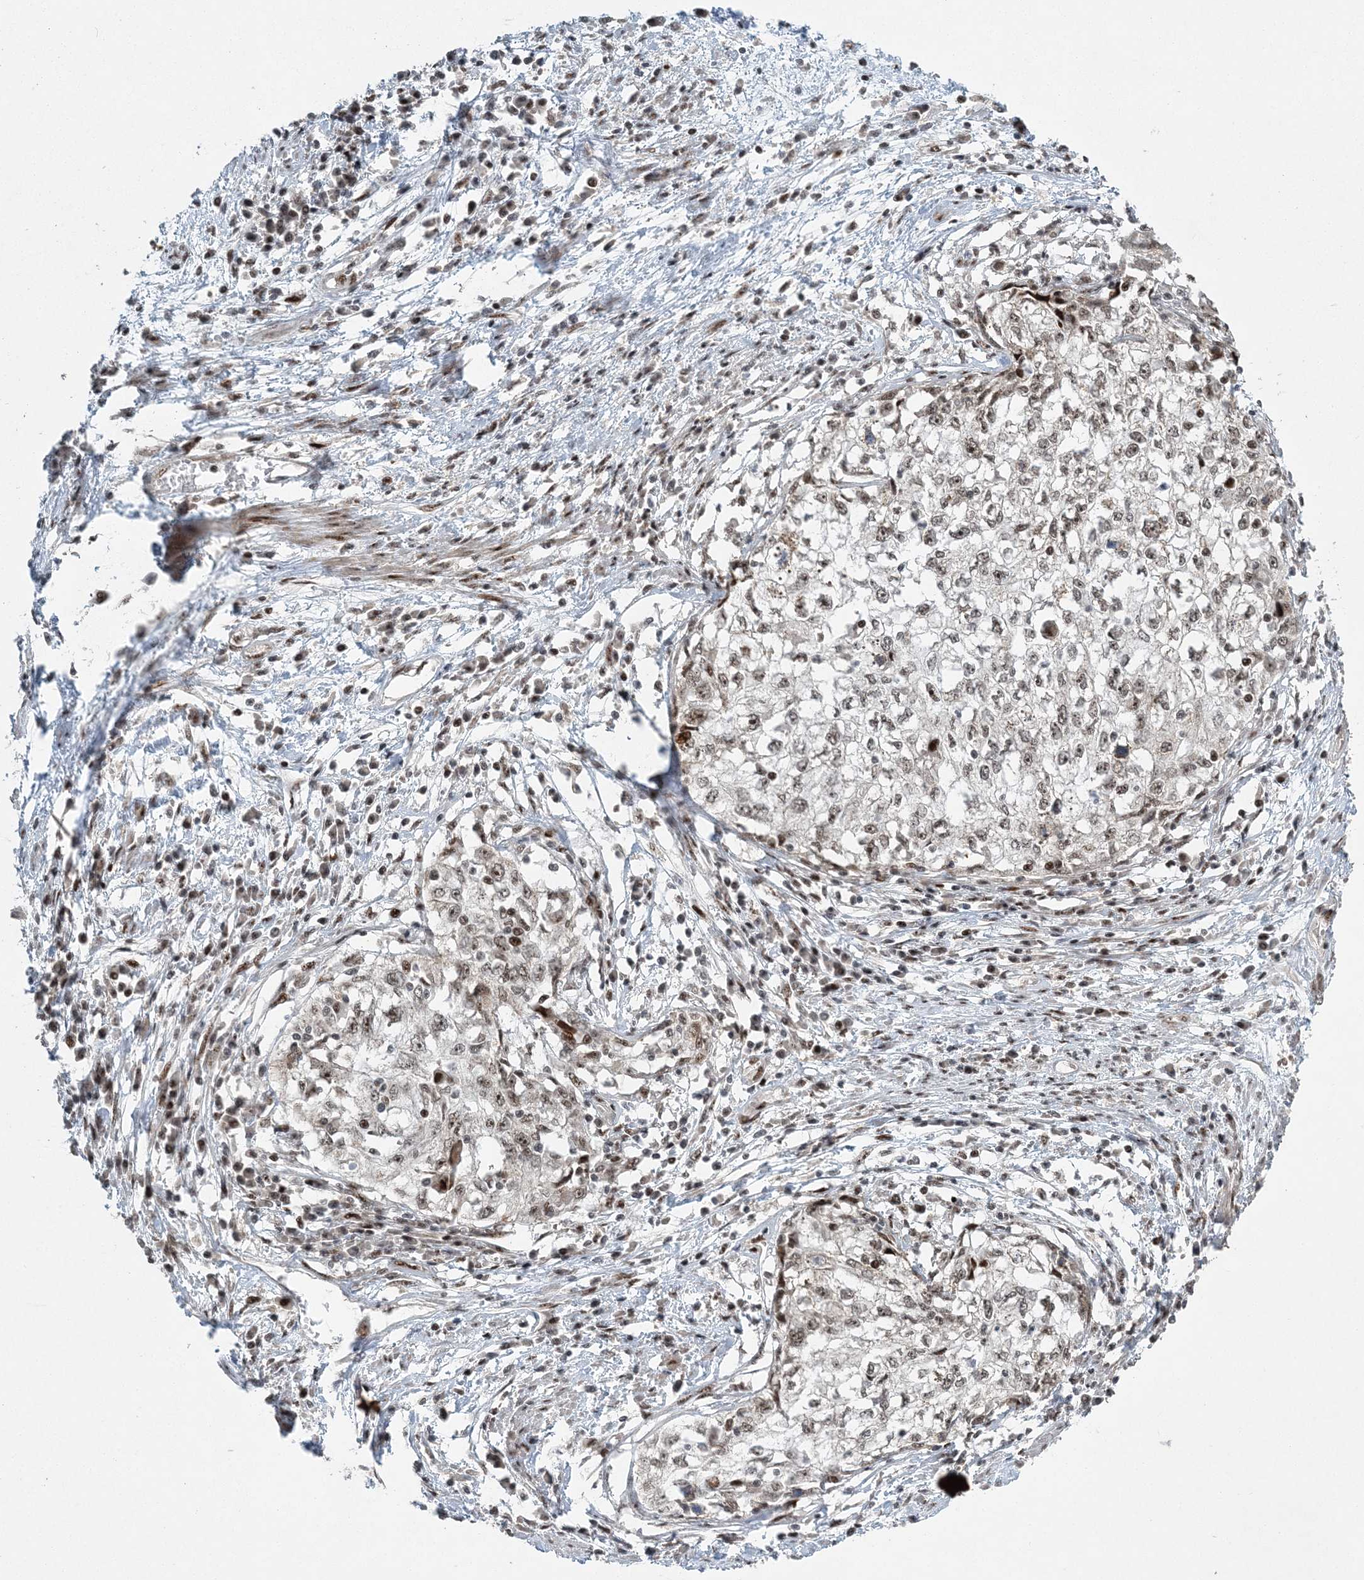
{"staining": {"intensity": "moderate", "quantity": "<25%", "location": "nuclear"}, "tissue": "cervical cancer", "cell_type": "Tumor cells", "image_type": "cancer", "snomed": [{"axis": "morphology", "description": "Squamous cell carcinoma, NOS"}, {"axis": "topography", "description": "Cervix"}], "caption": "Cervical cancer (squamous cell carcinoma) stained with immunohistochemistry (IHC) demonstrates moderate nuclear staining in approximately <25% of tumor cells.", "gene": "CWC22", "patient": {"sex": "female", "age": 57}}